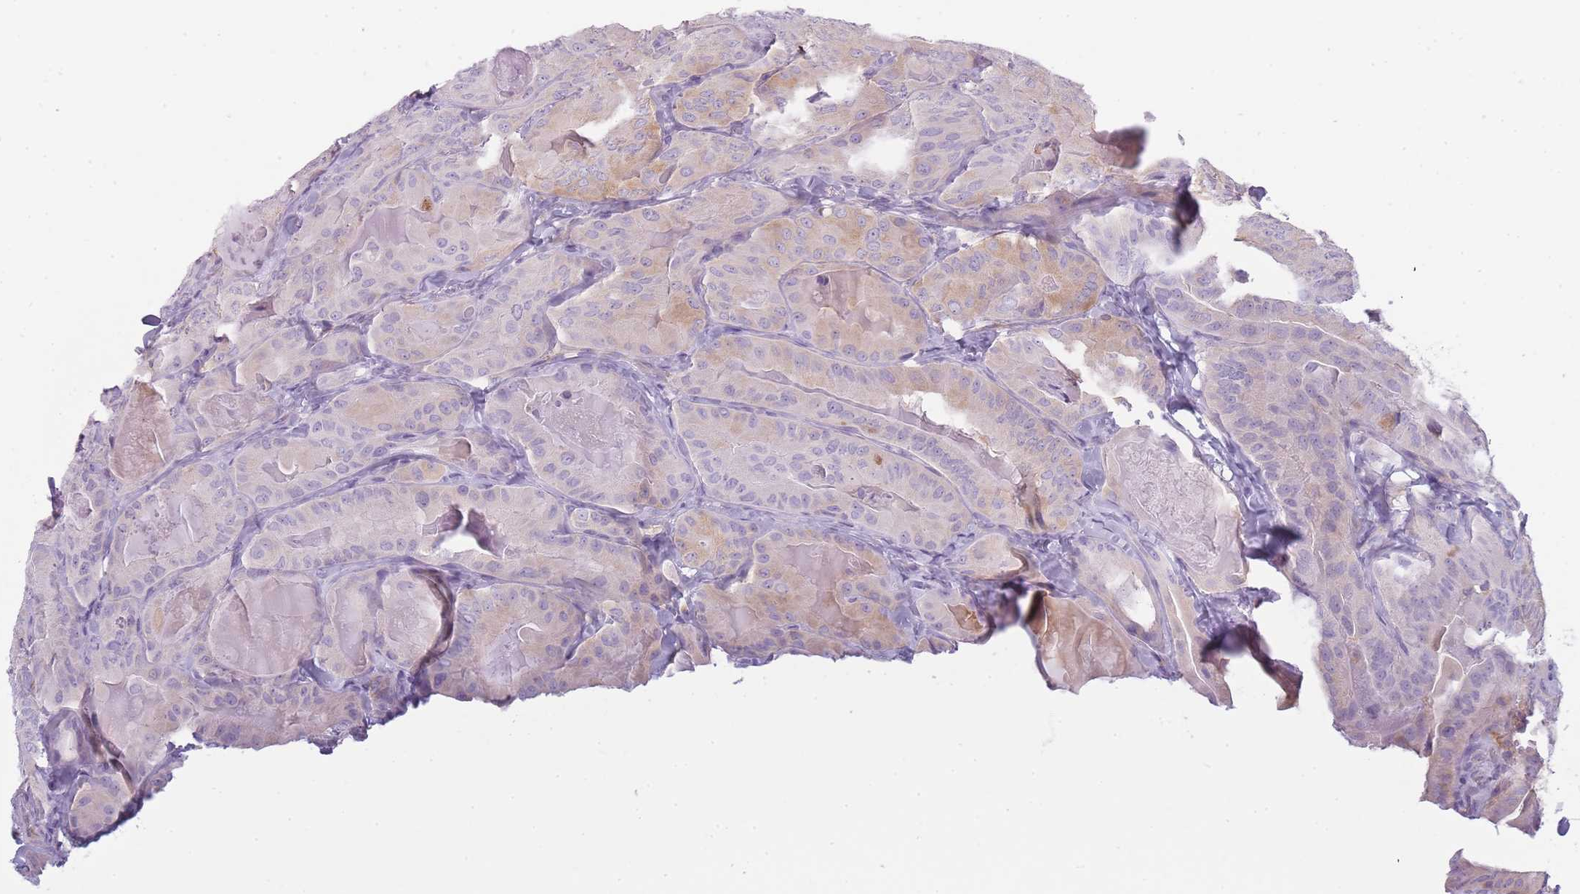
{"staining": {"intensity": "weak", "quantity": "<25%", "location": "cytoplasmic/membranous"}, "tissue": "thyroid cancer", "cell_type": "Tumor cells", "image_type": "cancer", "snomed": [{"axis": "morphology", "description": "Papillary adenocarcinoma, NOS"}, {"axis": "topography", "description": "Thyroid gland"}], "caption": "High magnification brightfield microscopy of thyroid papillary adenocarcinoma stained with DAB (3,3'-diaminobenzidine) (brown) and counterstained with hematoxylin (blue): tumor cells show no significant staining.", "gene": "NDST2", "patient": {"sex": "female", "age": 68}}